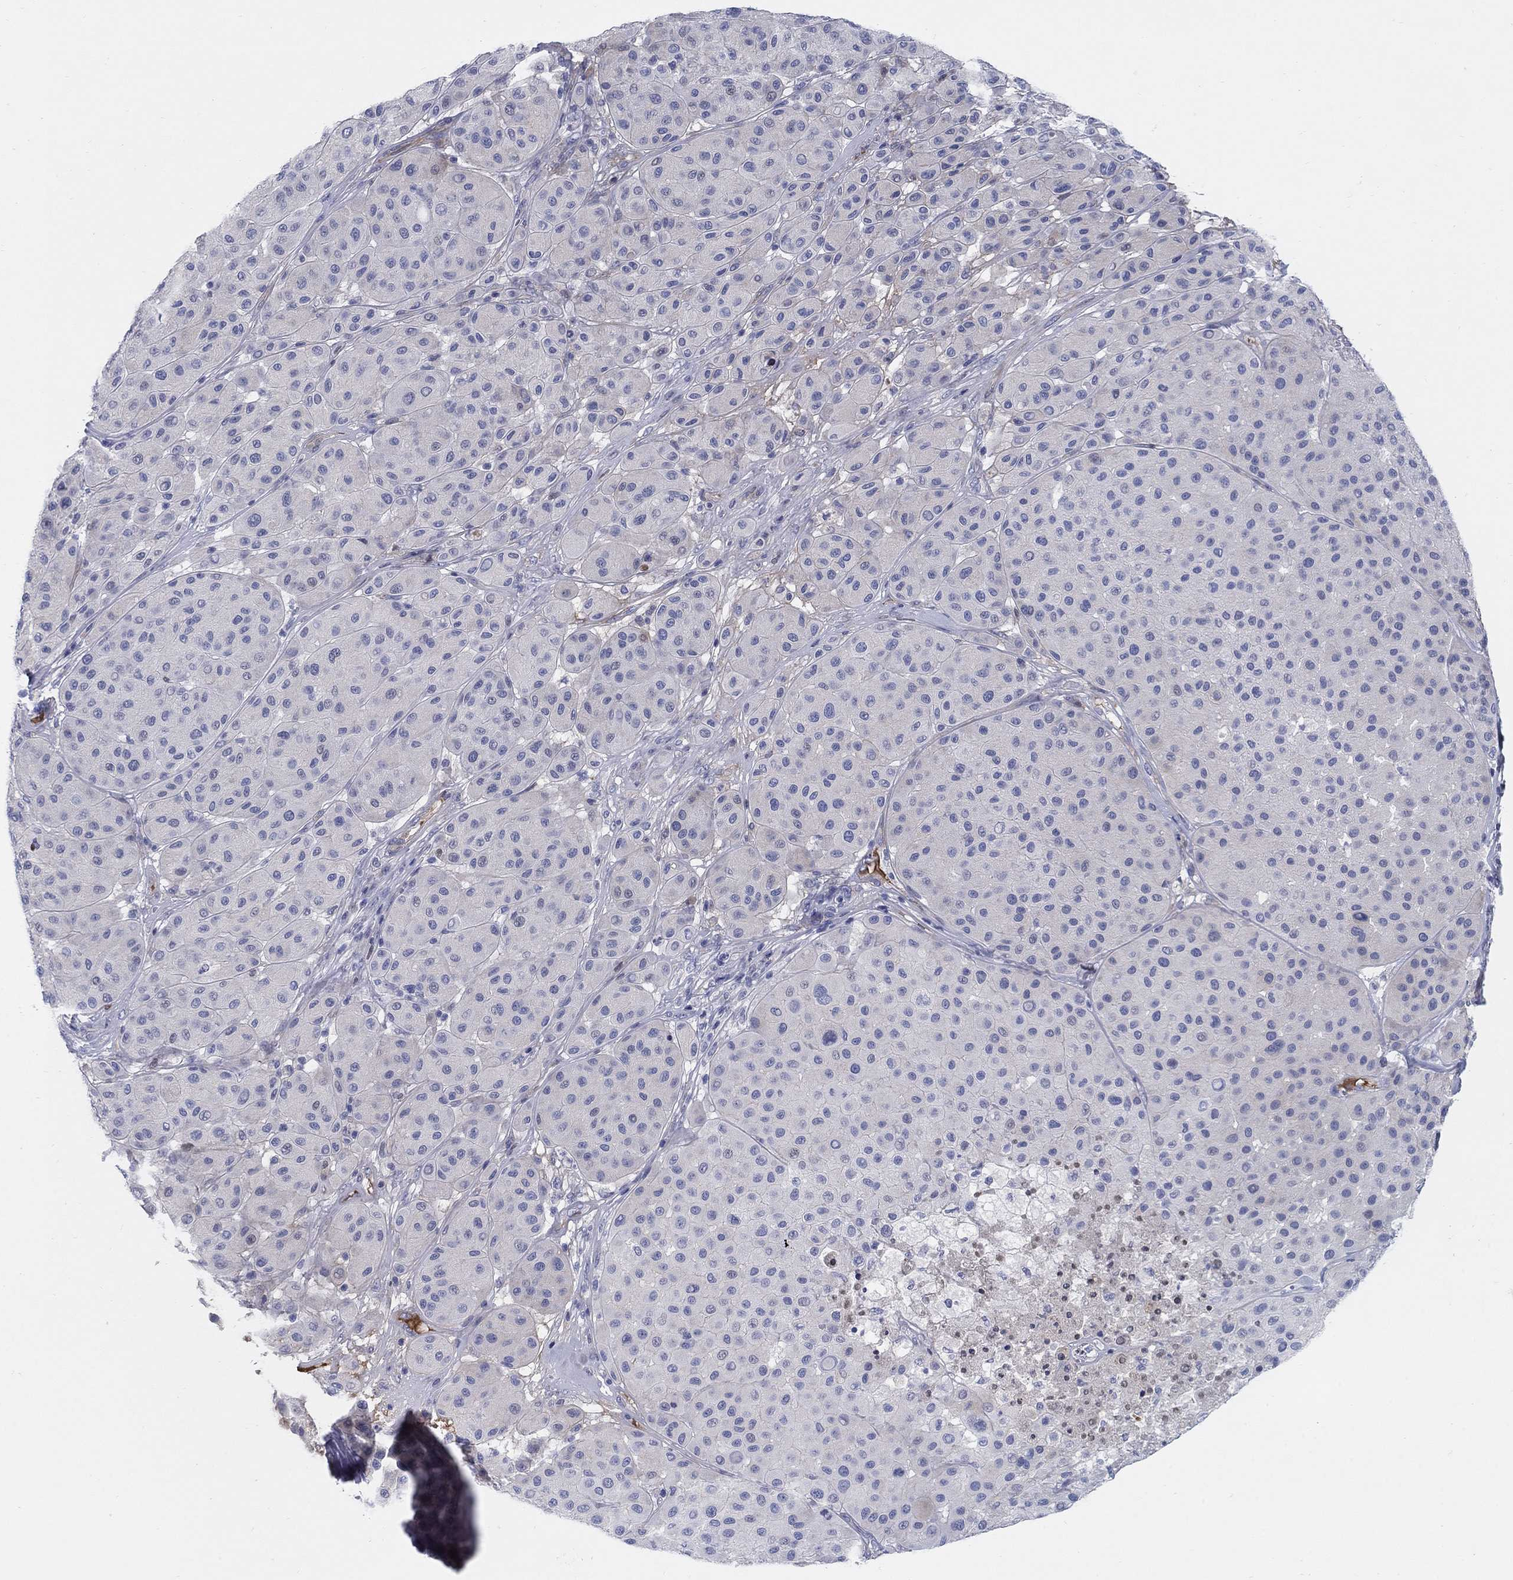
{"staining": {"intensity": "negative", "quantity": "none", "location": "none"}, "tissue": "melanoma", "cell_type": "Tumor cells", "image_type": "cancer", "snomed": [{"axis": "morphology", "description": "Malignant melanoma, Metastatic site"}, {"axis": "topography", "description": "Smooth muscle"}], "caption": "There is no significant staining in tumor cells of melanoma.", "gene": "HEATR4", "patient": {"sex": "male", "age": 41}}